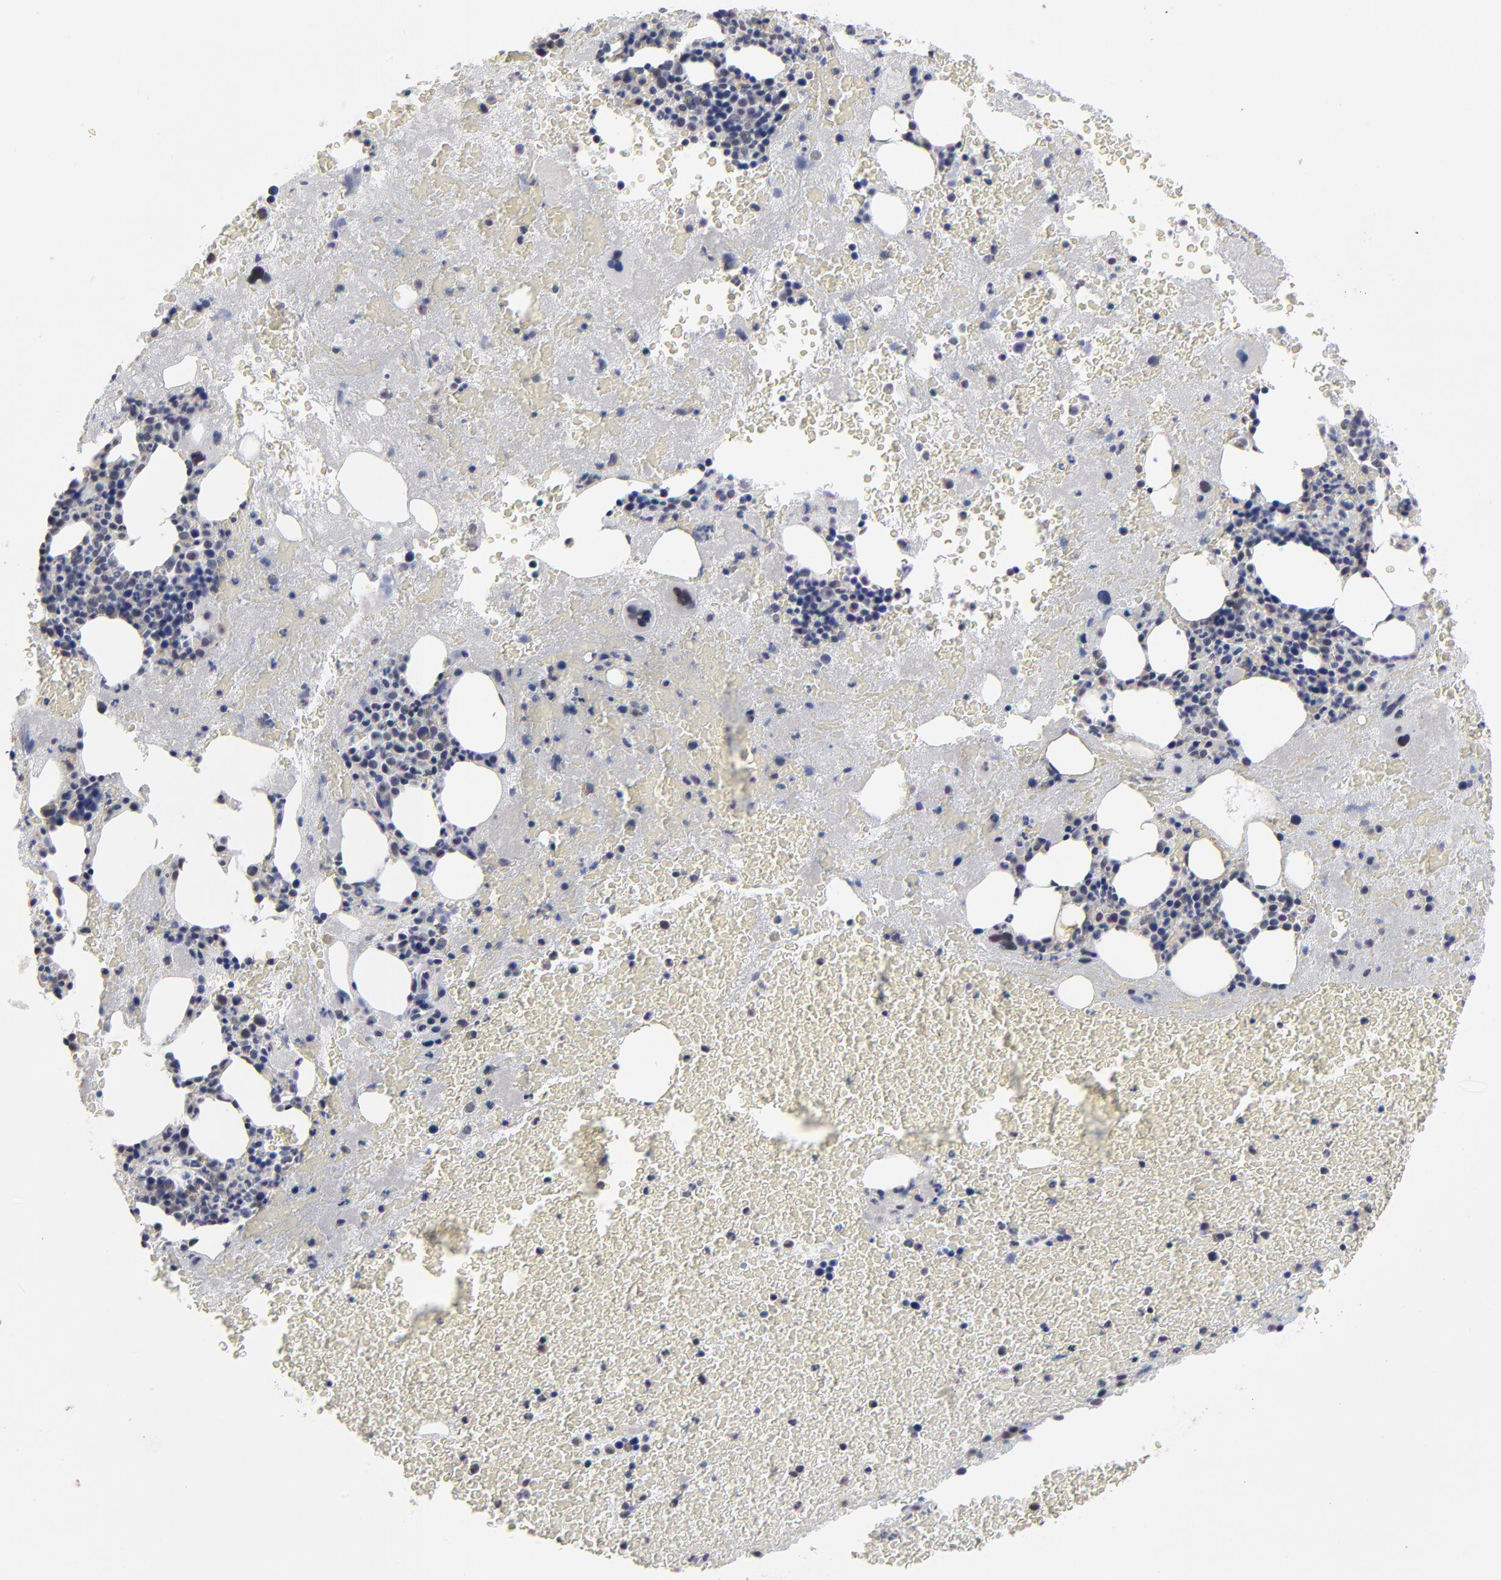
{"staining": {"intensity": "negative", "quantity": "none", "location": "none"}, "tissue": "bone marrow", "cell_type": "Hematopoietic cells", "image_type": "normal", "snomed": [{"axis": "morphology", "description": "Normal tissue, NOS"}, {"axis": "topography", "description": "Bone marrow"}], "caption": "High power microscopy histopathology image of an immunohistochemistry photomicrograph of benign bone marrow, revealing no significant expression in hematopoietic cells.", "gene": "MAGEA10", "patient": {"sex": "male", "age": 76}}